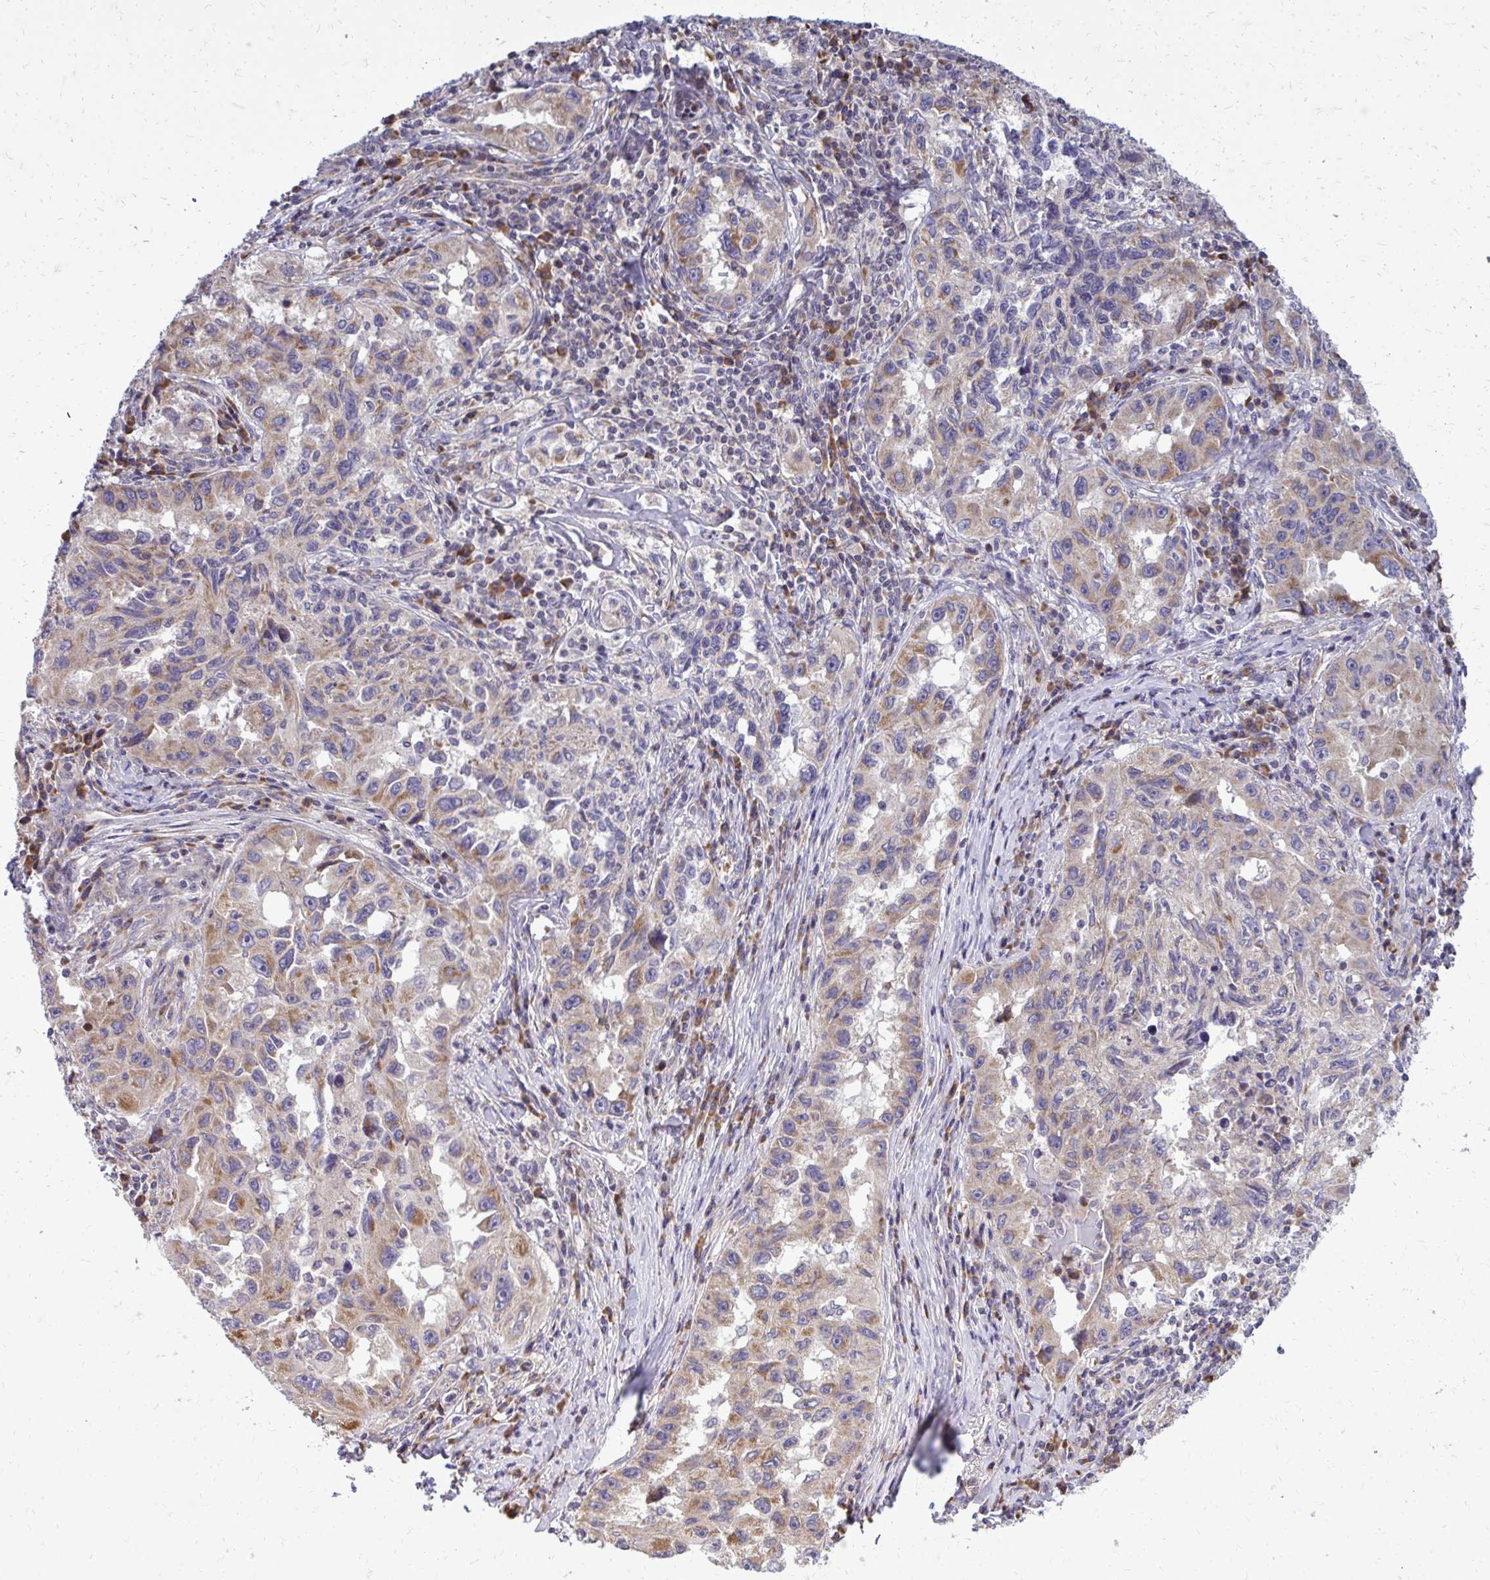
{"staining": {"intensity": "moderate", "quantity": "25%-75%", "location": "cytoplasmic/membranous"}, "tissue": "lung cancer", "cell_type": "Tumor cells", "image_type": "cancer", "snomed": [{"axis": "morphology", "description": "Adenocarcinoma, NOS"}, {"axis": "topography", "description": "Lung"}], "caption": "An immunohistochemistry (IHC) image of neoplastic tissue is shown. Protein staining in brown shows moderate cytoplasmic/membranous positivity in lung adenocarcinoma within tumor cells.", "gene": "RPLP2", "patient": {"sex": "female", "age": 73}}